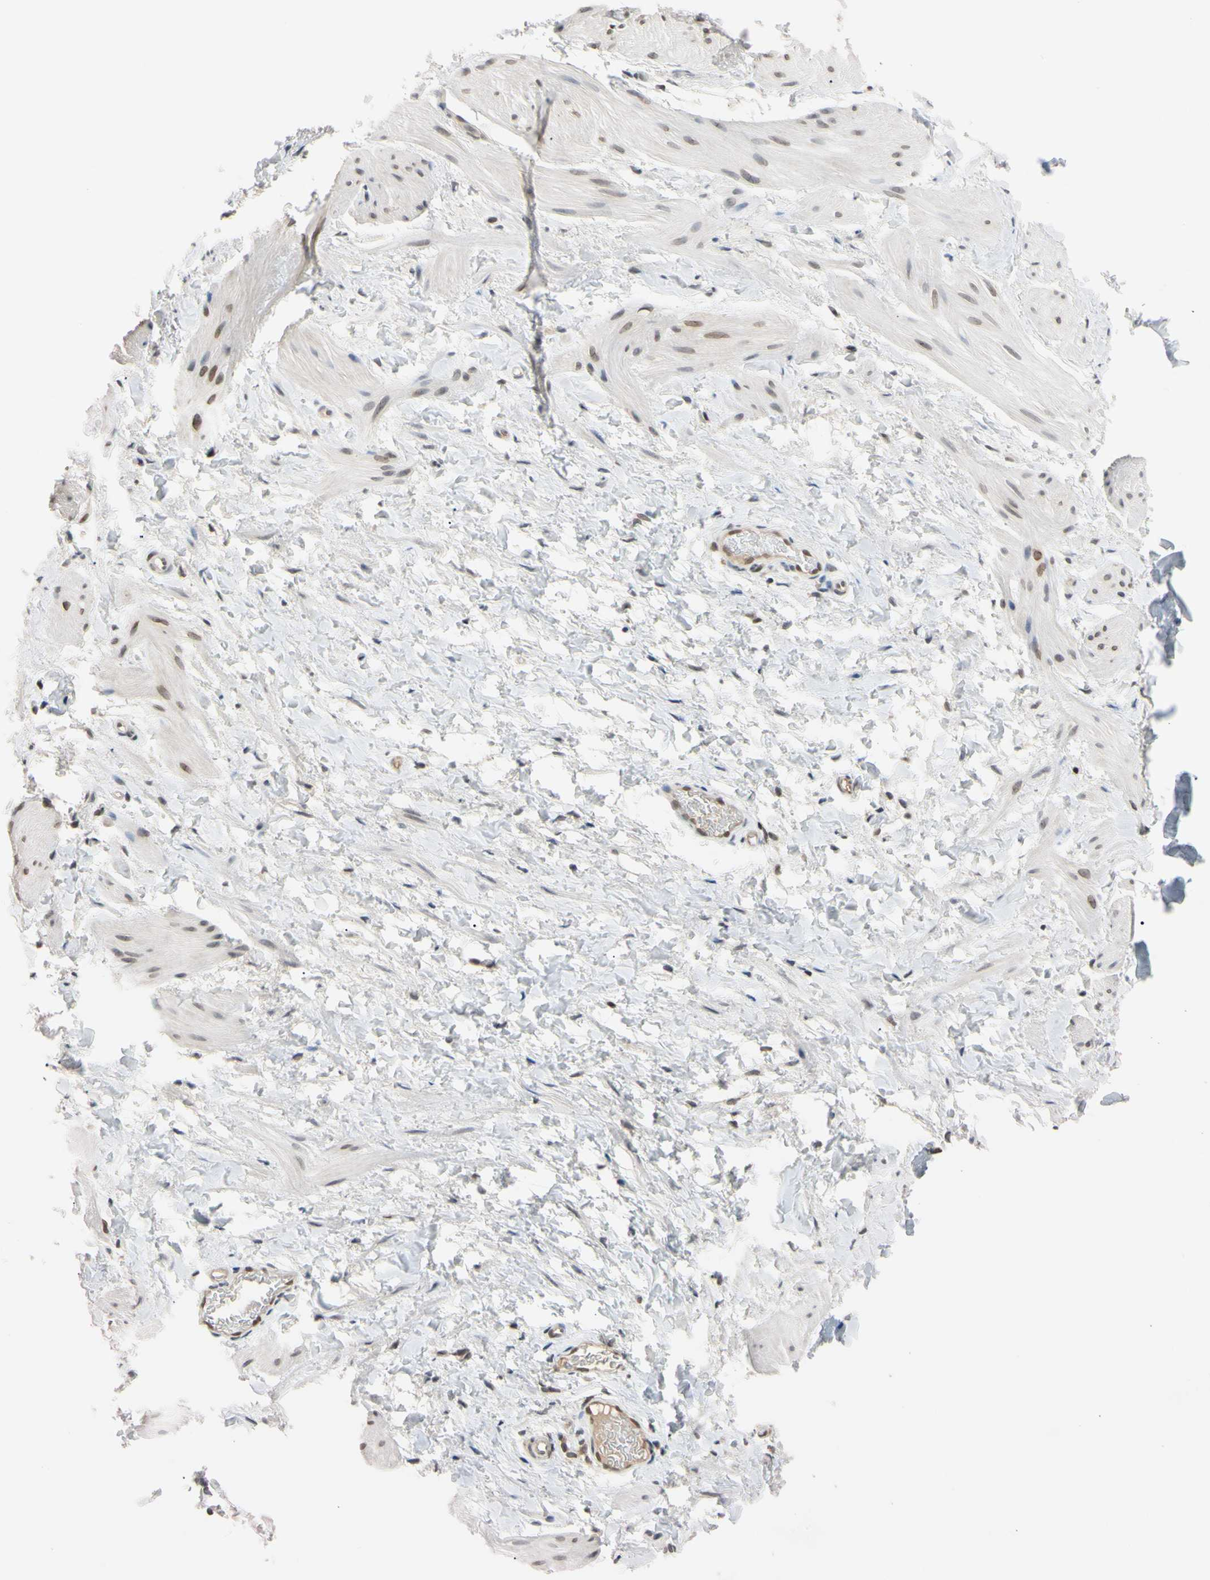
{"staining": {"intensity": "weak", "quantity": "25%-75%", "location": "nuclear"}, "tissue": "smooth muscle", "cell_type": "Smooth muscle cells", "image_type": "normal", "snomed": [{"axis": "morphology", "description": "Normal tissue, NOS"}, {"axis": "topography", "description": "Smooth muscle"}], "caption": "Protein staining demonstrates weak nuclear staining in about 25%-75% of smooth muscle cells in normal smooth muscle. (DAB = brown stain, brightfield microscopy at high magnification).", "gene": "UBE2I", "patient": {"sex": "male", "age": 16}}